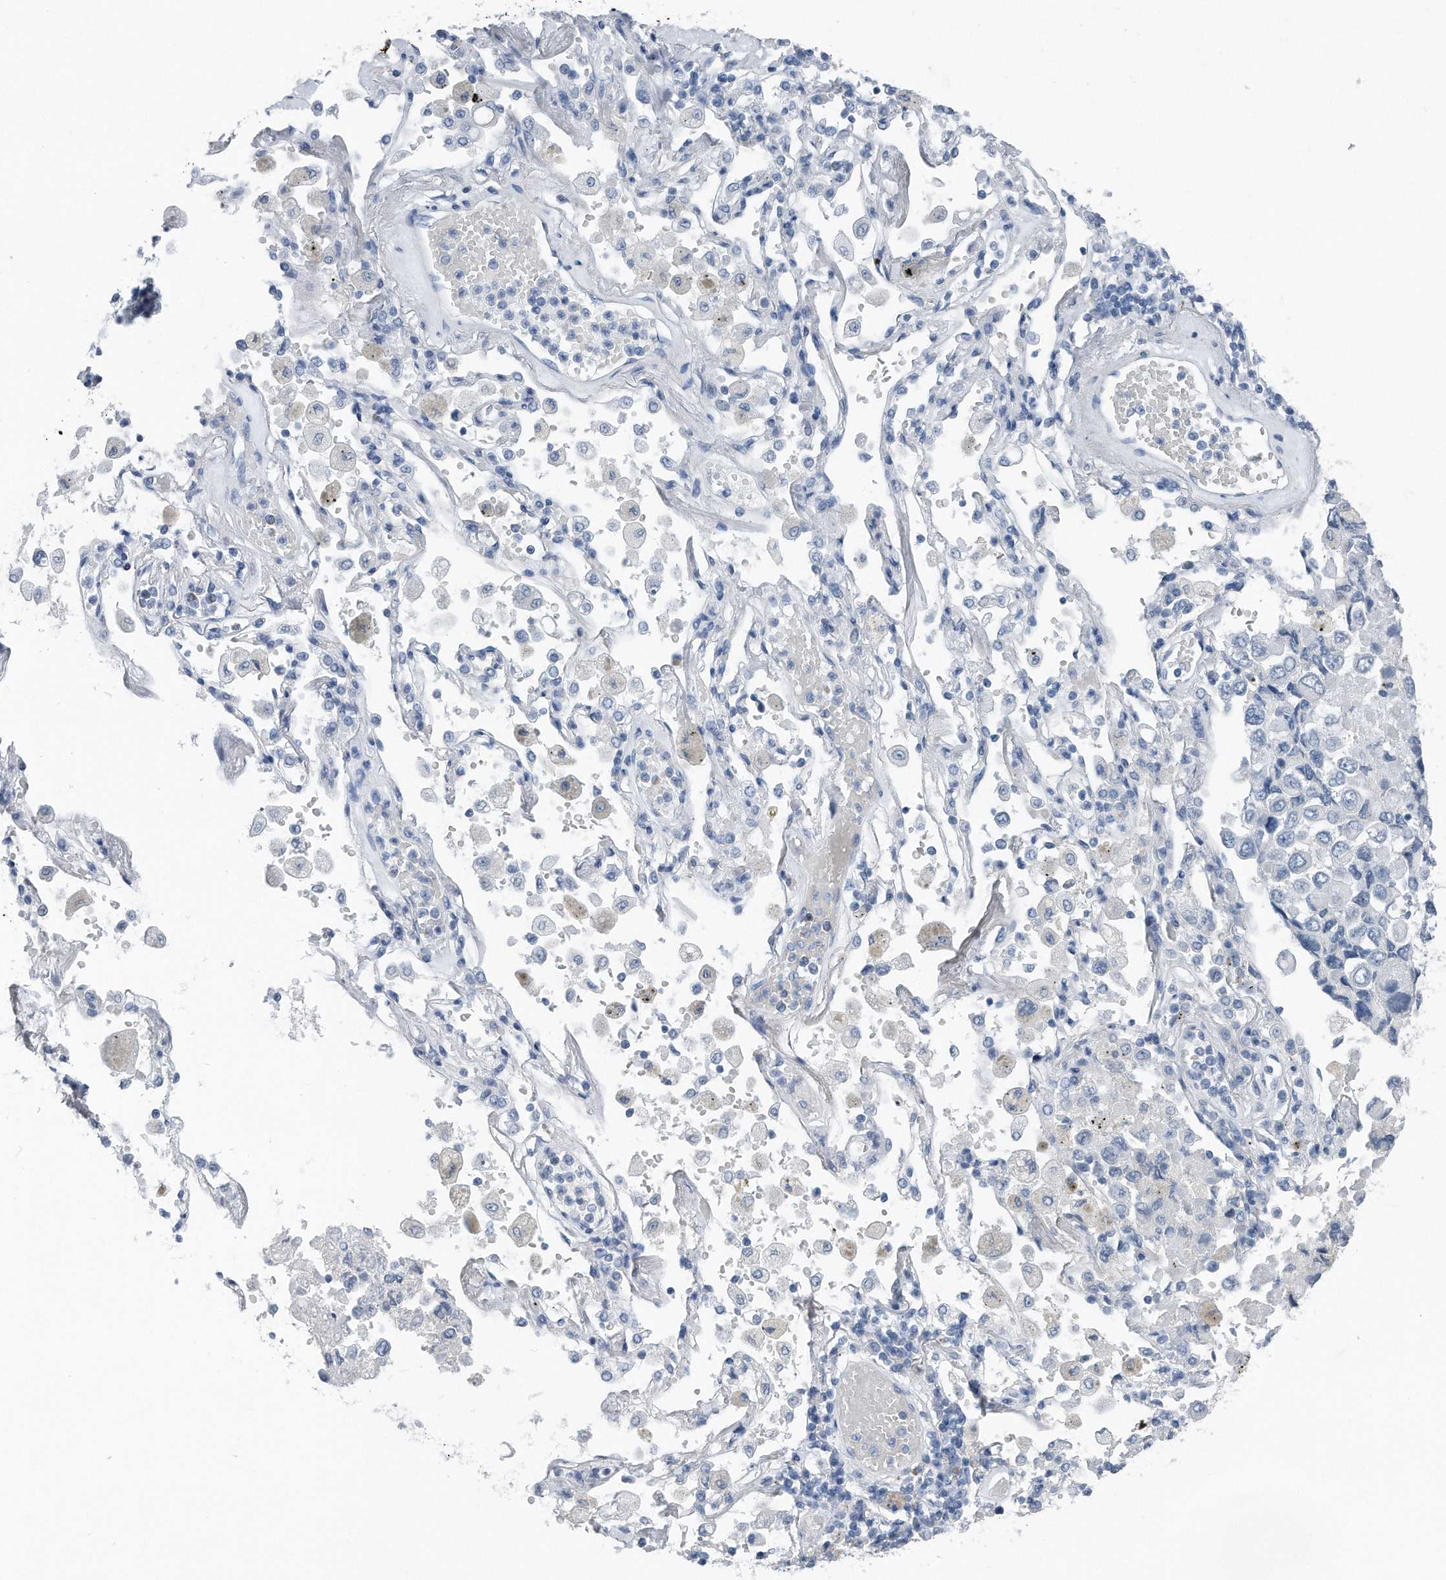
{"staining": {"intensity": "negative", "quantity": "none", "location": "none"}, "tissue": "lung cancer", "cell_type": "Tumor cells", "image_type": "cancer", "snomed": [{"axis": "morphology", "description": "Adenocarcinoma, NOS"}, {"axis": "topography", "description": "Lung"}], "caption": "Immunohistochemistry of lung cancer (adenocarcinoma) exhibits no expression in tumor cells.", "gene": "YRDC", "patient": {"sex": "male", "age": 63}}